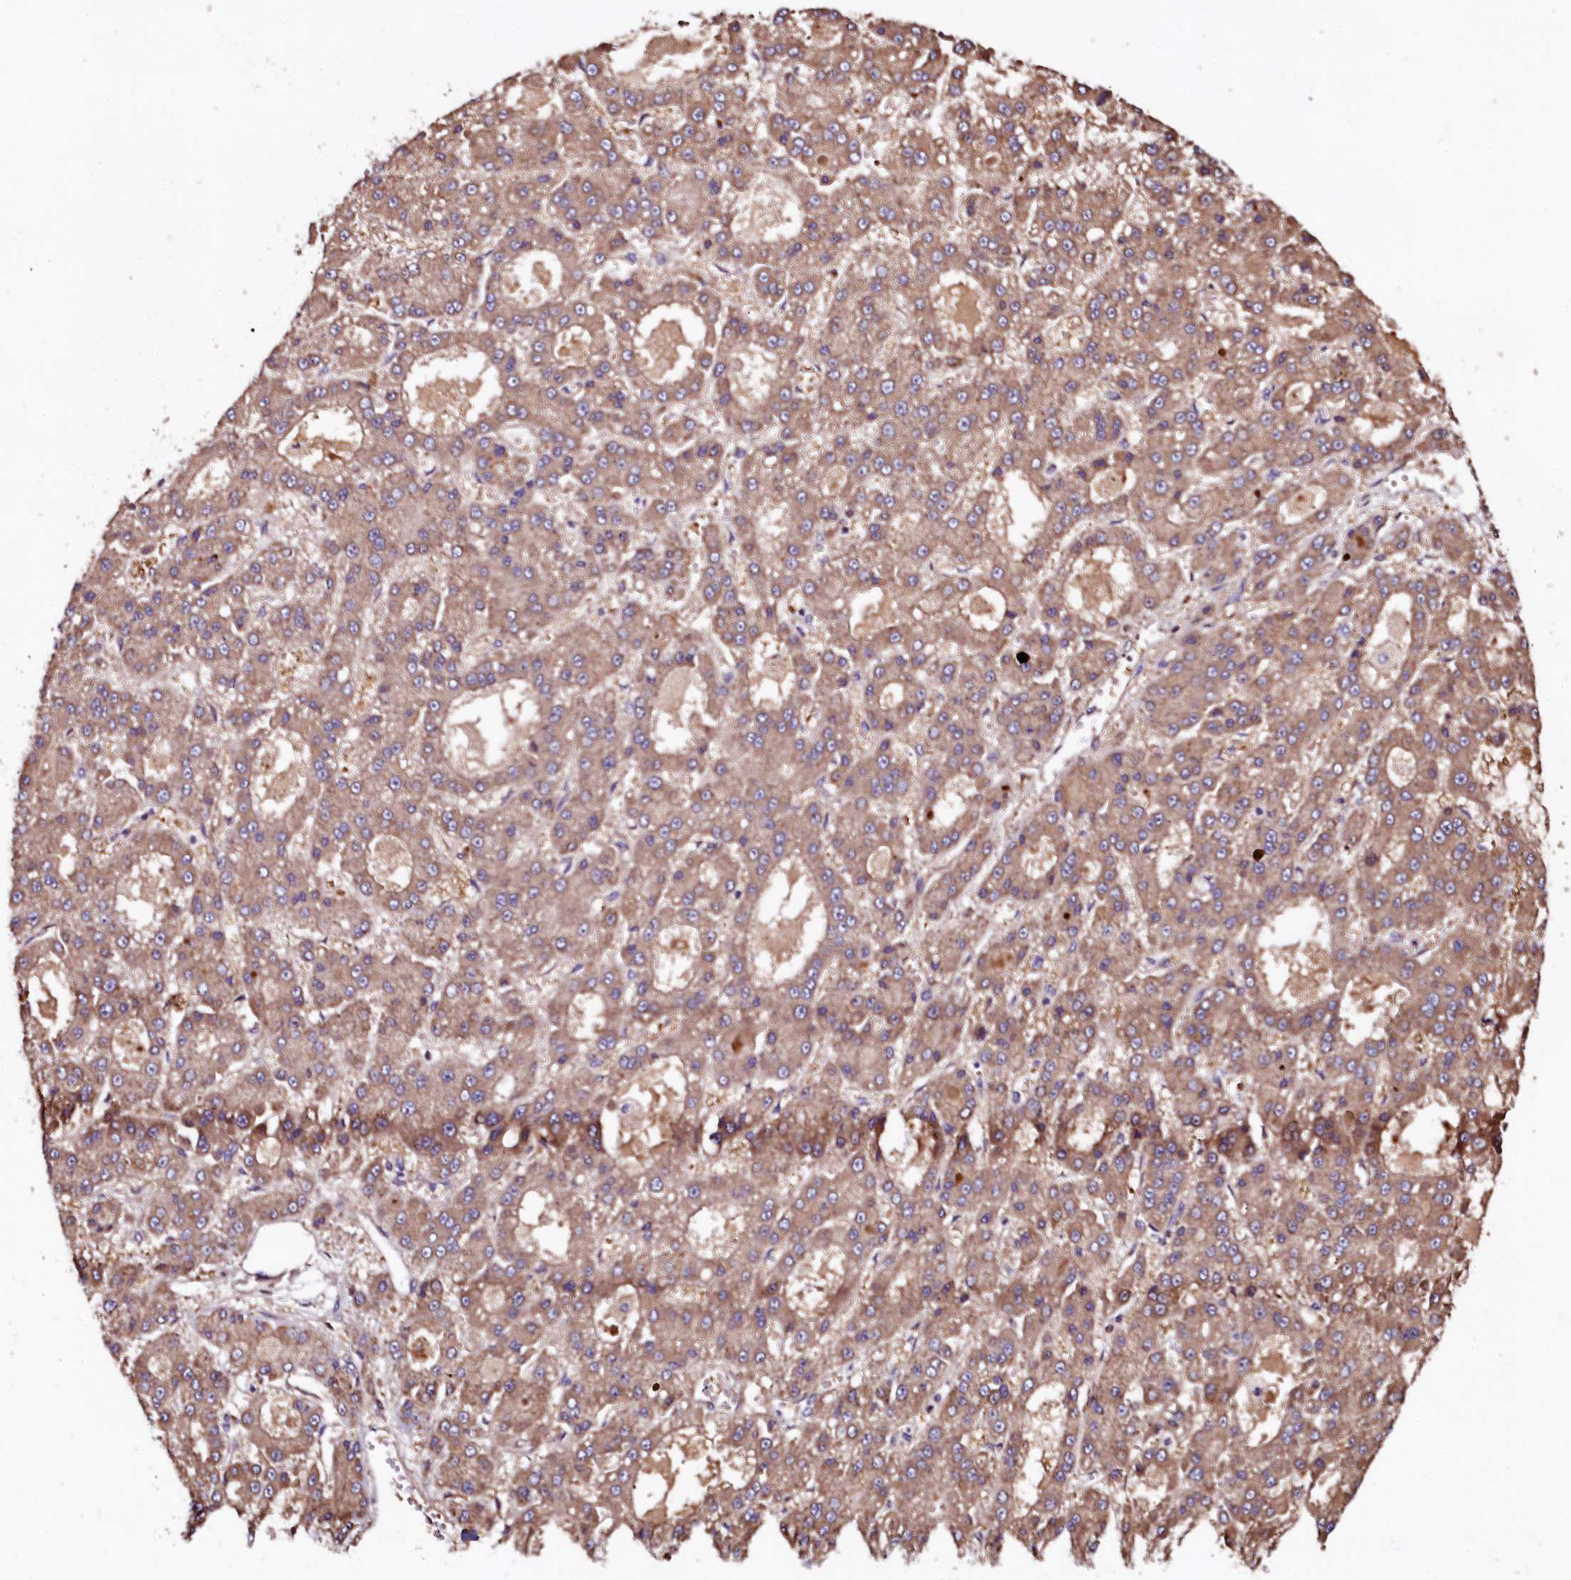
{"staining": {"intensity": "moderate", "quantity": ">75%", "location": "cytoplasmic/membranous"}, "tissue": "liver cancer", "cell_type": "Tumor cells", "image_type": "cancer", "snomed": [{"axis": "morphology", "description": "Carcinoma, Hepatocellular, NOS"}, {"axis": "topography", "description": "Liver"}], "caption": "About >75% of tumor cells in liver cancer (hepatocellular carcinoma) show moderate cytoplasmic/membranous protein expression as visualized by brown immunohistochemical staining.", "gene": "APPL2", "patient": {"sex": "male", "age": 70}}